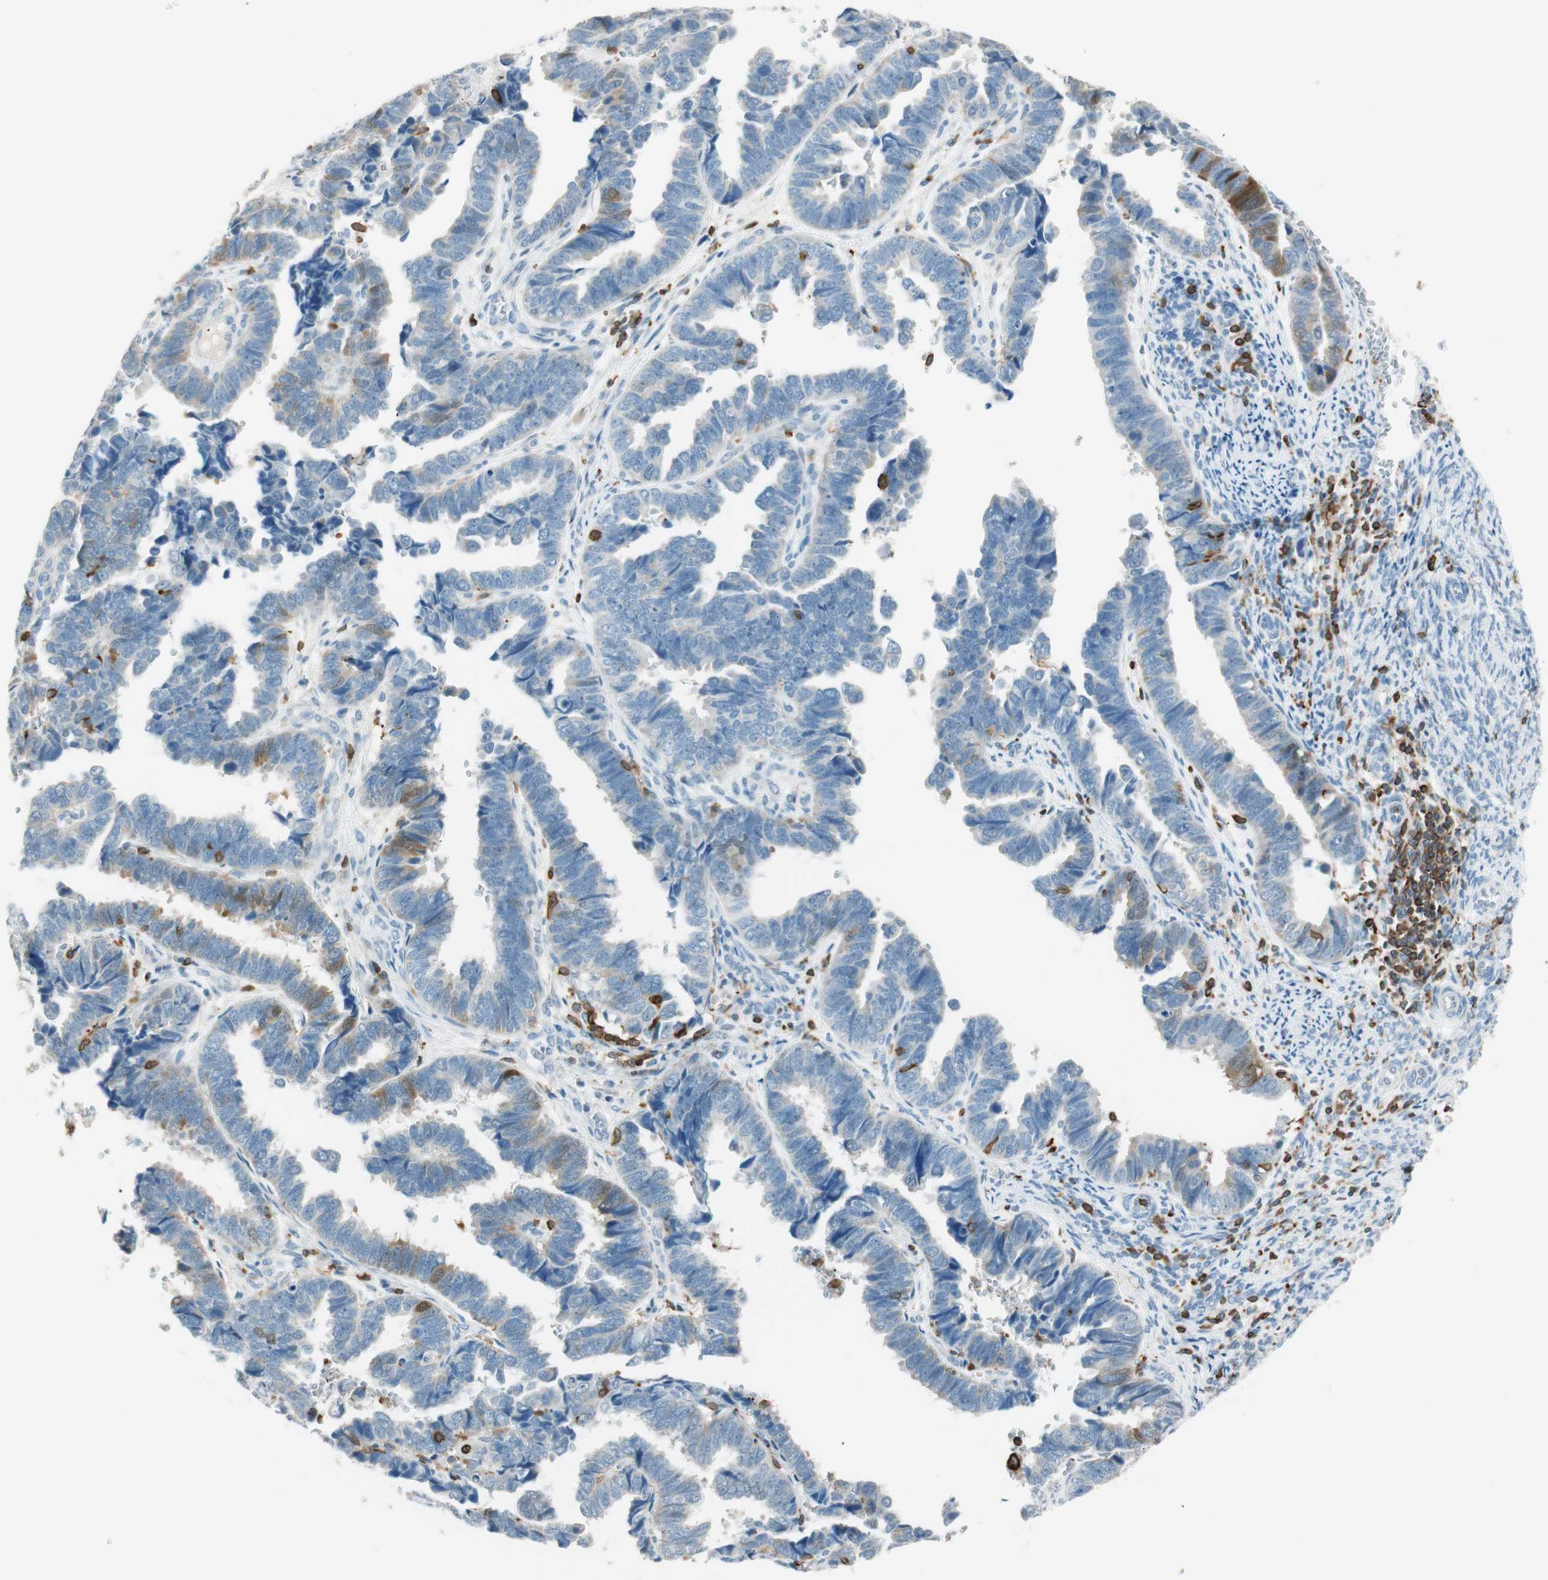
{"staining": {"intensity": "negative", "quantity": "none", "location": "none"}, "tissue": "endometrial cancer", "cell_type": "Tumor cells", "image_type": "cancer", "snomed": [{"axis": "morphology", "description": "Adenocarcinoma, NOS"}, {"axis": "topography", "description": "Endometrium"}], "caption": "Immunohistochemical staining of human endometrial cancer demonstrates no significant staining in tumor cells.", "gene": "HPGD", "patient": {"sex": "female", "age": 75}}